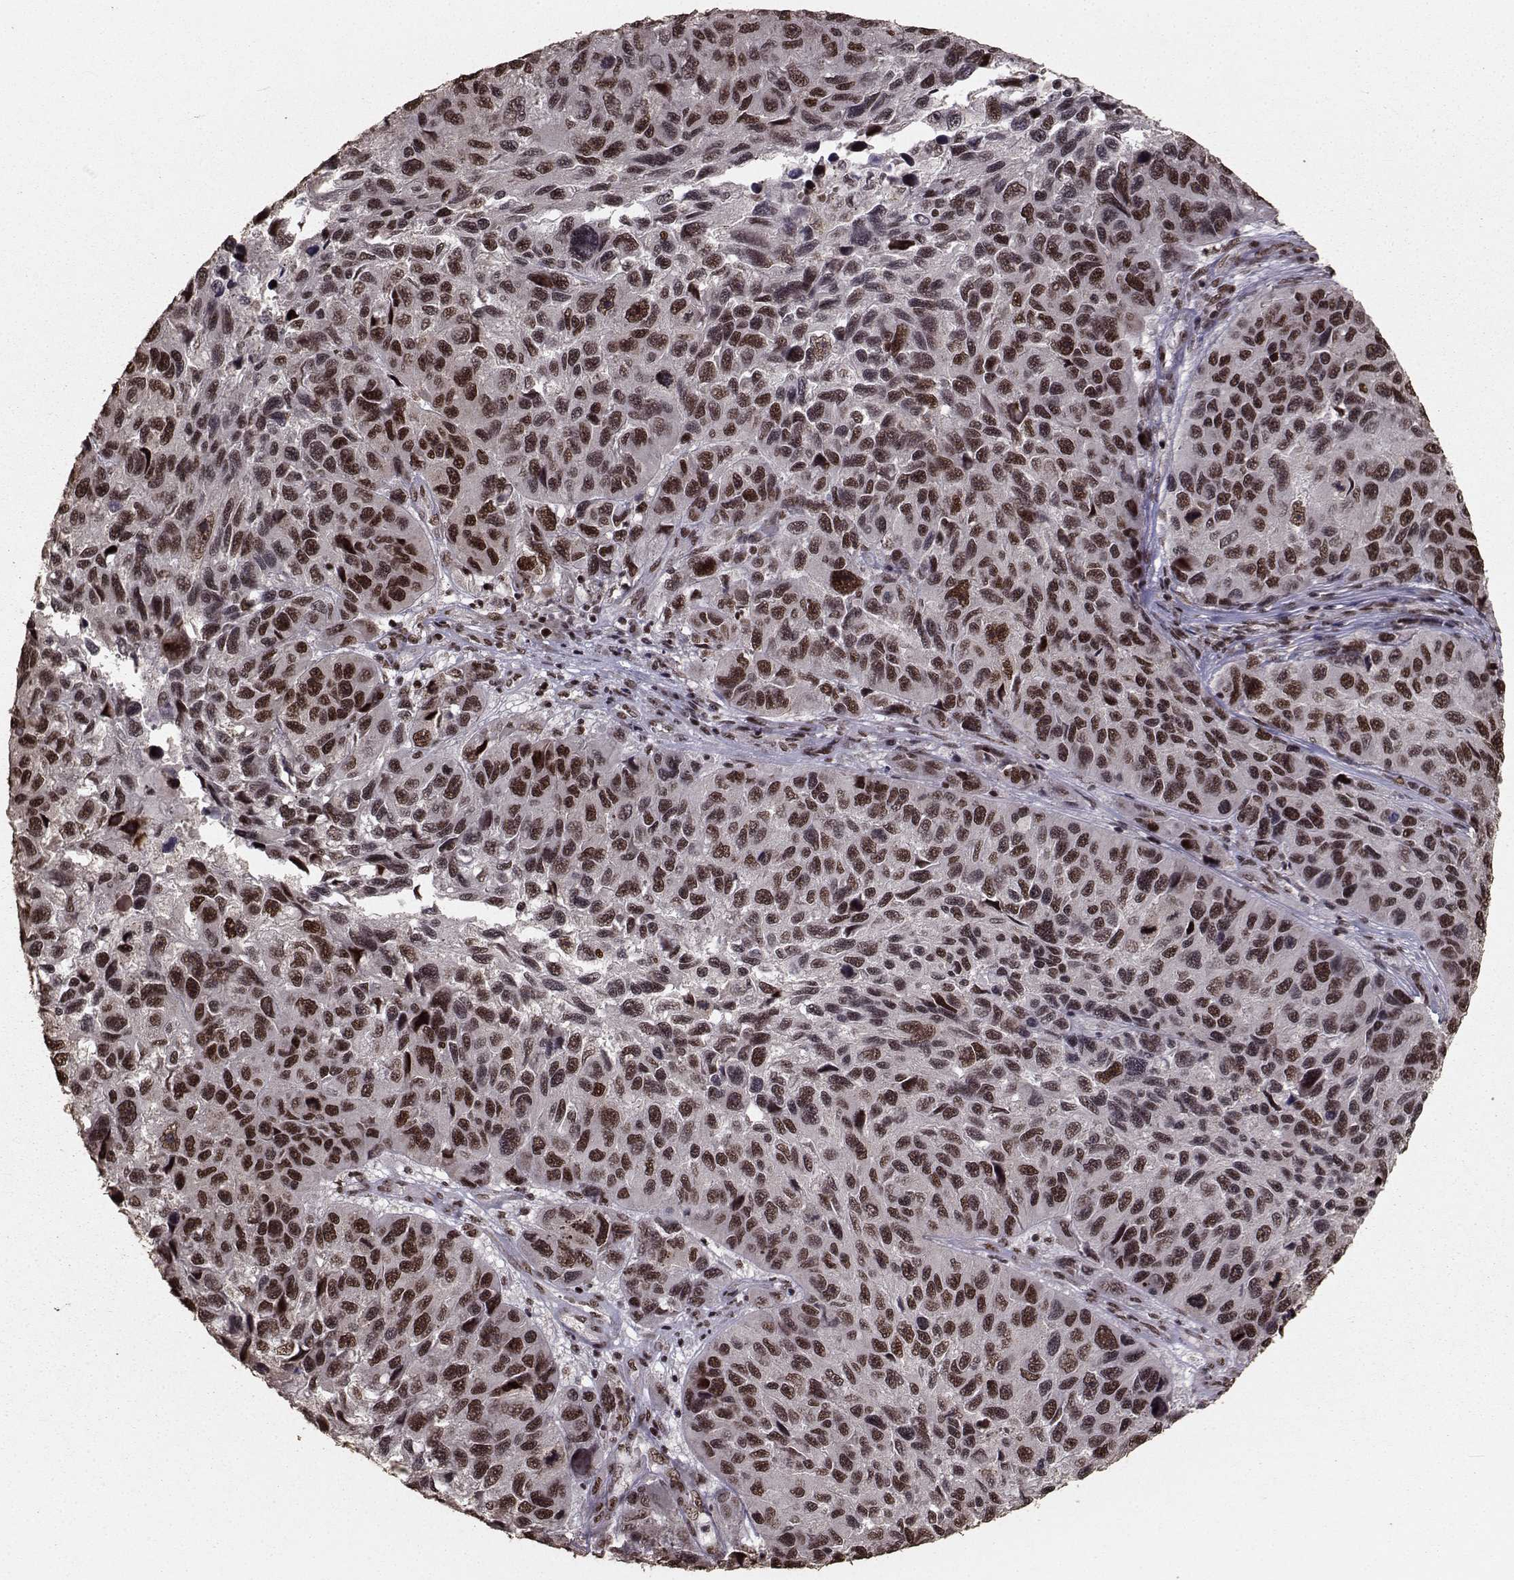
{"staining": {"intensity": "strong", "quantity": "25%-75%", "location": "nuclear"}, "tissue": "melanoma", "cell_type": "Tumor cells", "image_type": "cancer", "snomed": [{"axis": "morphology", "description": "Malignant melanoma, NOS"}, {"axis": "topography", "description": "Skin"}], "caption": "Malignant melanoma was stained to show a protein in brown. There is high levels of strong nuclear staining in approximately 25%-75% of tumor cells.", "gene": "SF1", "patient": {"sex": "male", "age": 53}}